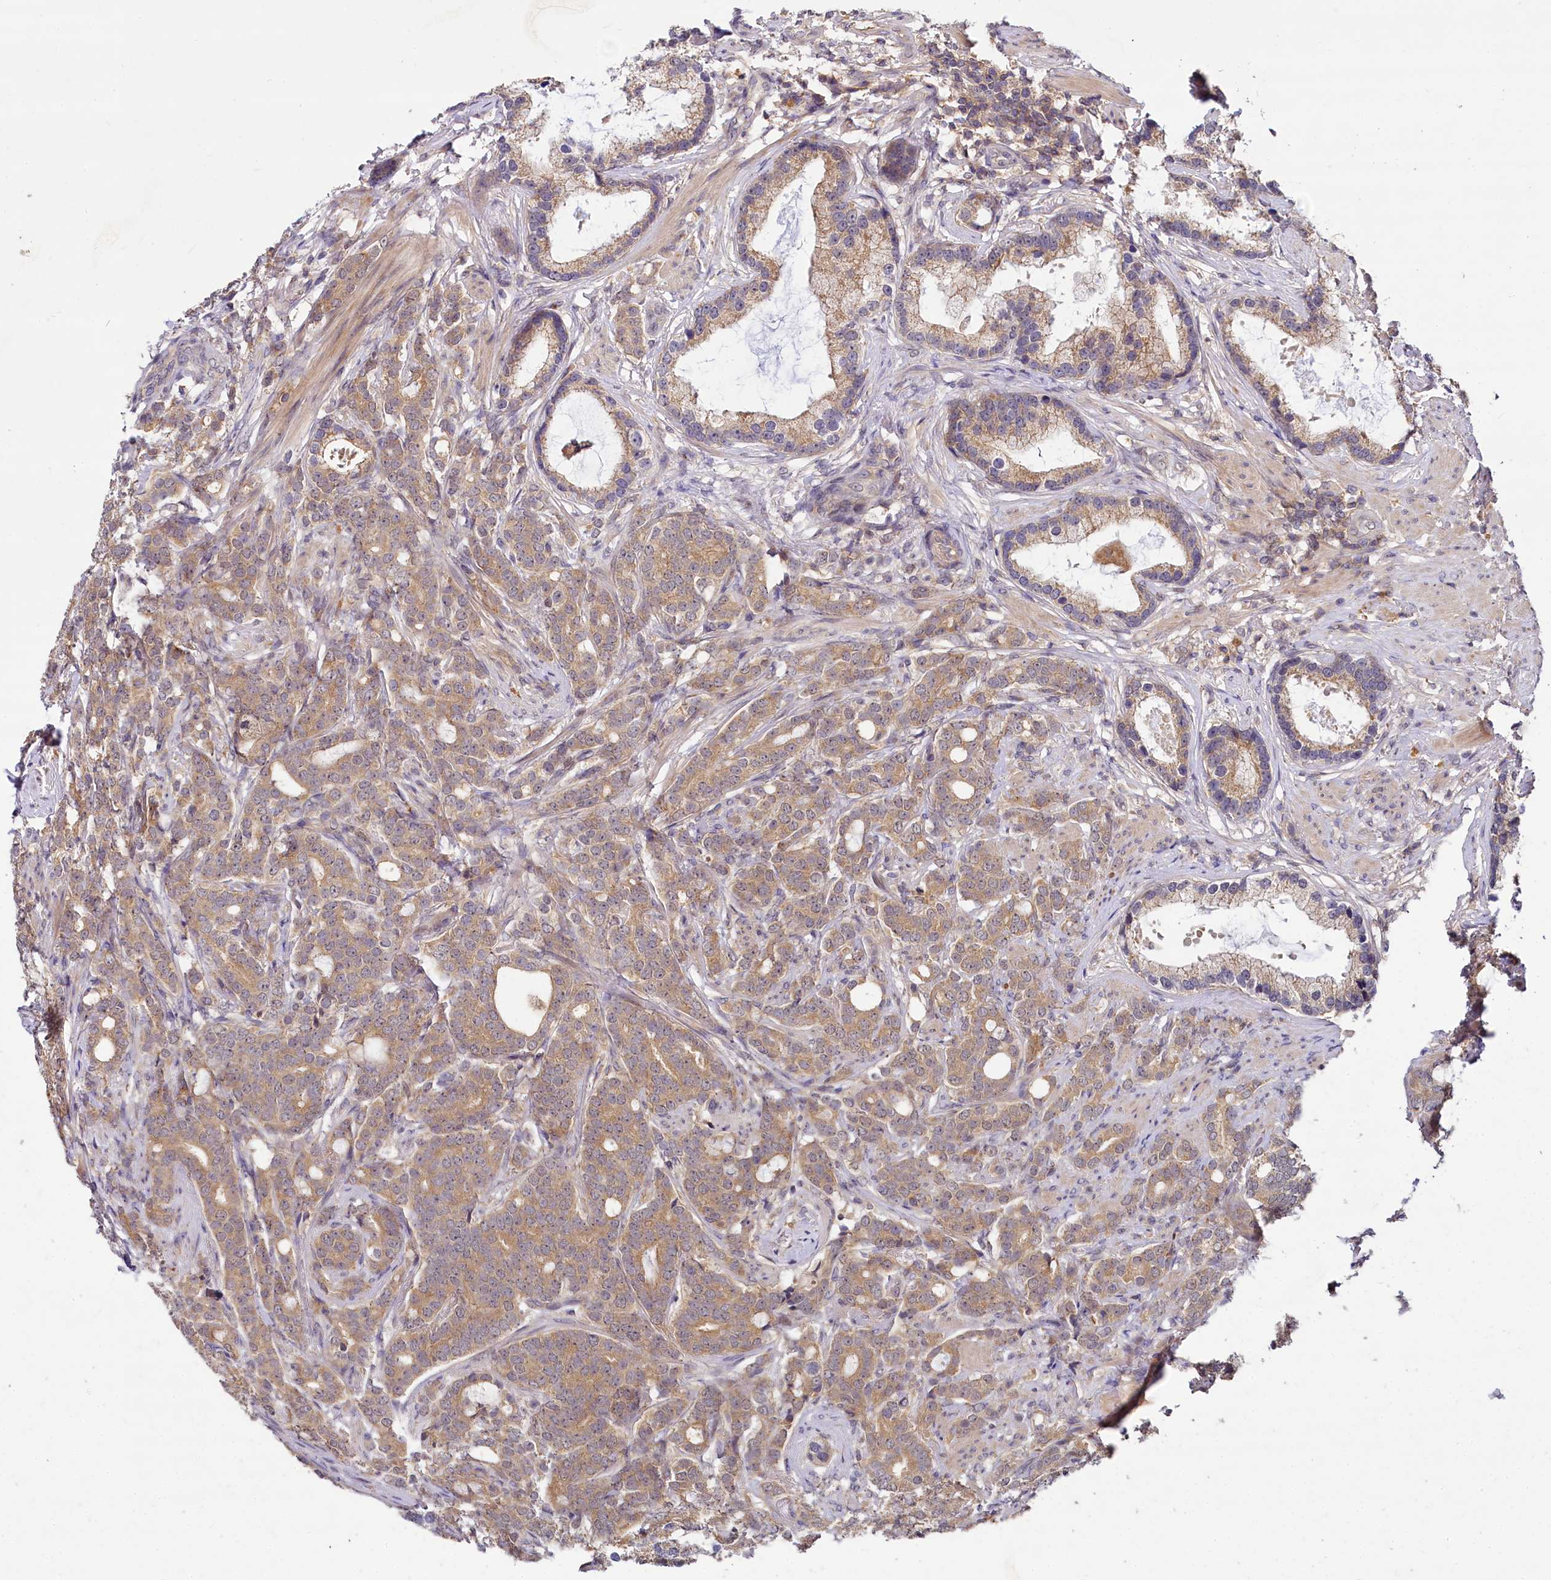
{"staining": {"intensity": "moderate", "quantity": ">75%", "location": "cytoplasmic/membranous"}, "tissue": "prostate cancer", "cell_type": "Tumor cells", "image_type": "cancer", "snomed": [{"axis": "morphology", "description": "Adenocarcinoma, Low grade"}, {"axis": "topography", "description": "Prostate"}], "caption": "This histopathology image demonstrates immunohistochemistry (IHC) staining of prostate cancer, with medium moderate cytoplasmic/membranous staining in about >75% of tumor cells.", "gene": "TMEM39A", "patient": {"sex": "male", "age": 71}}